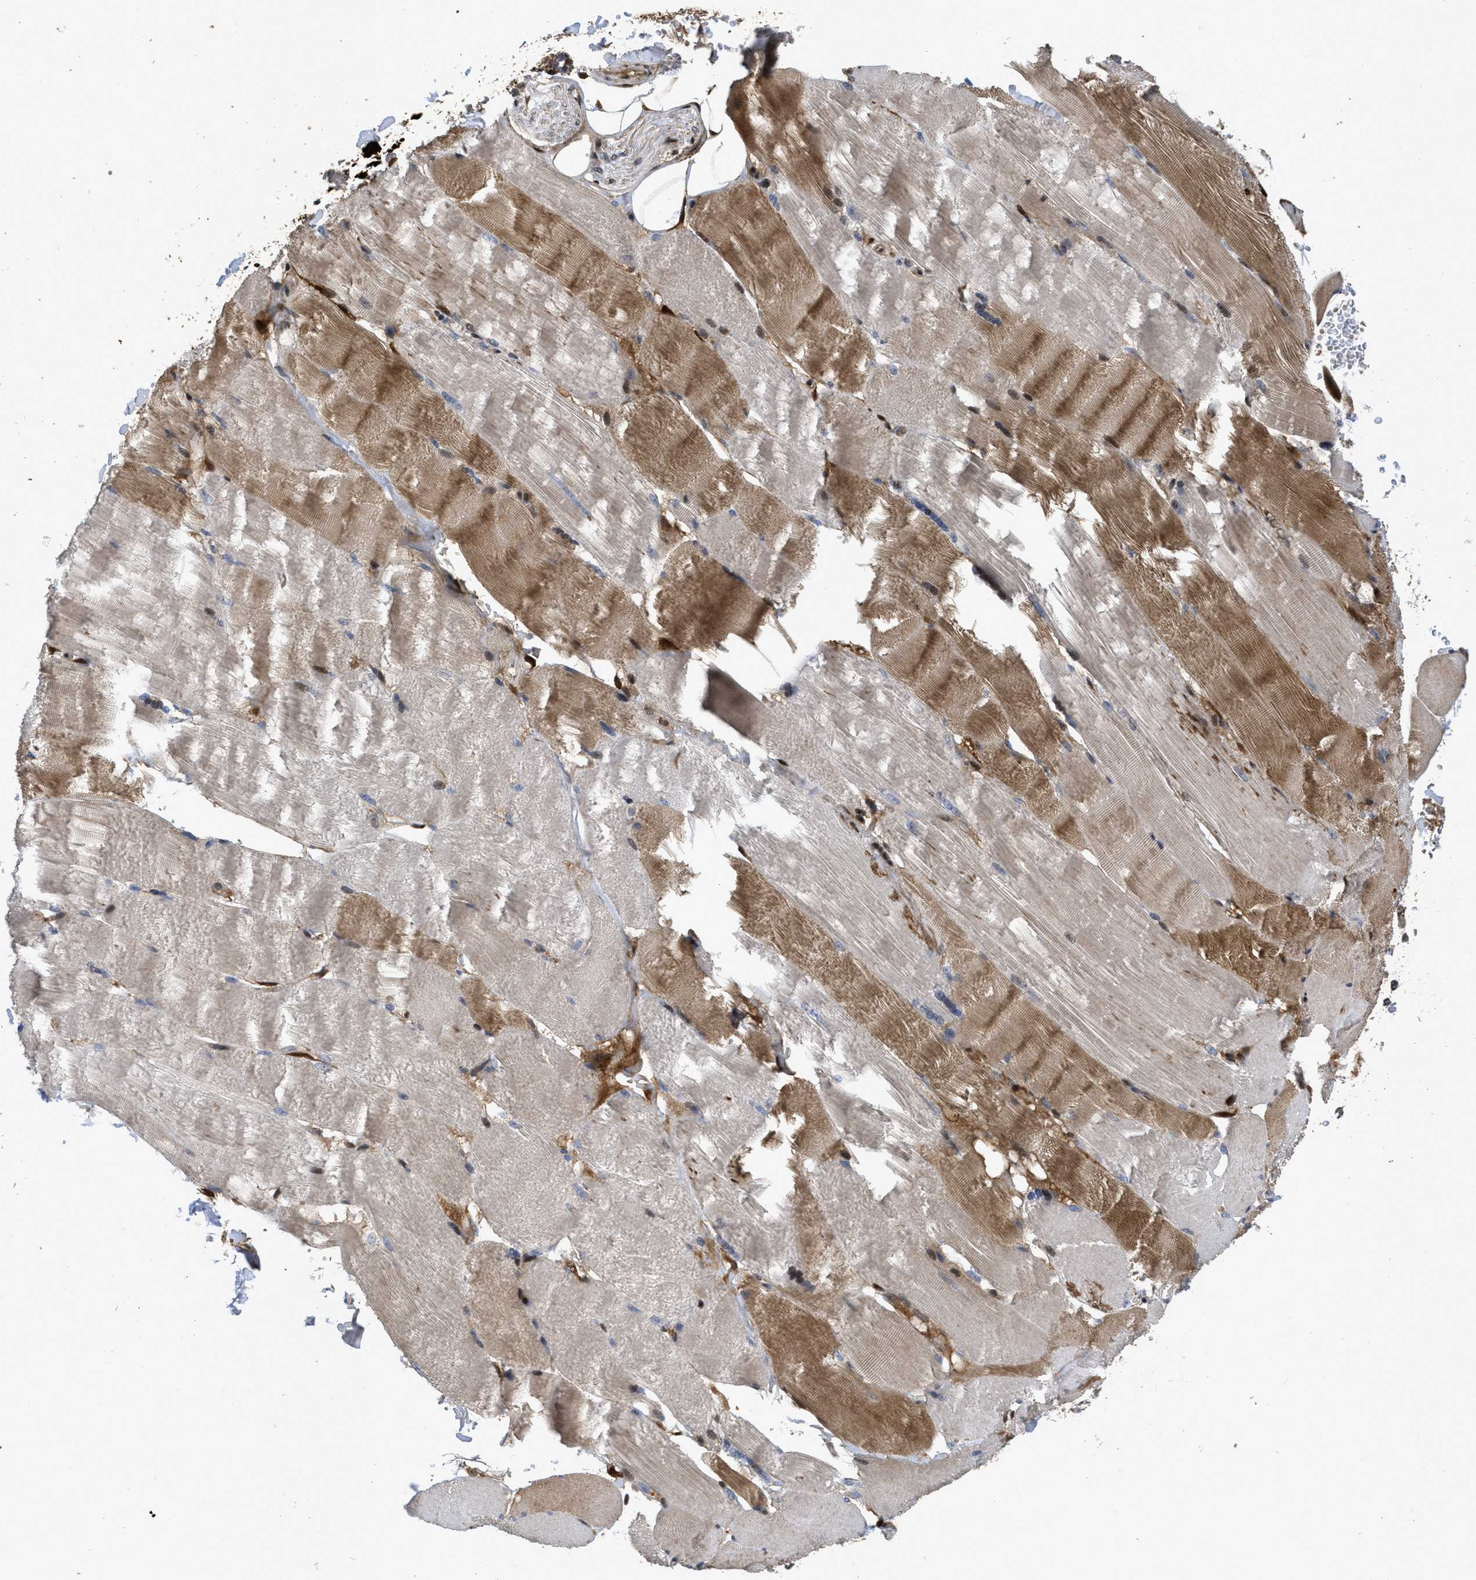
{"staining": {"intensity": "moderate", "quantity": "25%-75%", "location": "cytoplasmic/membranous"}, "tissue": "skeletal muscle", "cell_type": "Myocytes", "image_type": "normal", "snomed": [{"axis": "morphology", "description": "Normal tissue, NOS"}, {"axis": "topography", "description": "Skin"}, {"axis": "topography", "description": "Skeletal muscle"}], "caption": "Myocytes reveal medium levels of moderate cytoplasmic/membranous expression in about 25%-75% of cells in benign human skeletal muscle. (Stains: DAB in brown, nuclei in blue, Microscopy: brightfield microscopy at high magnification).", "gene": "CBR3", "patient": {"sex": "male", "age": 83}}